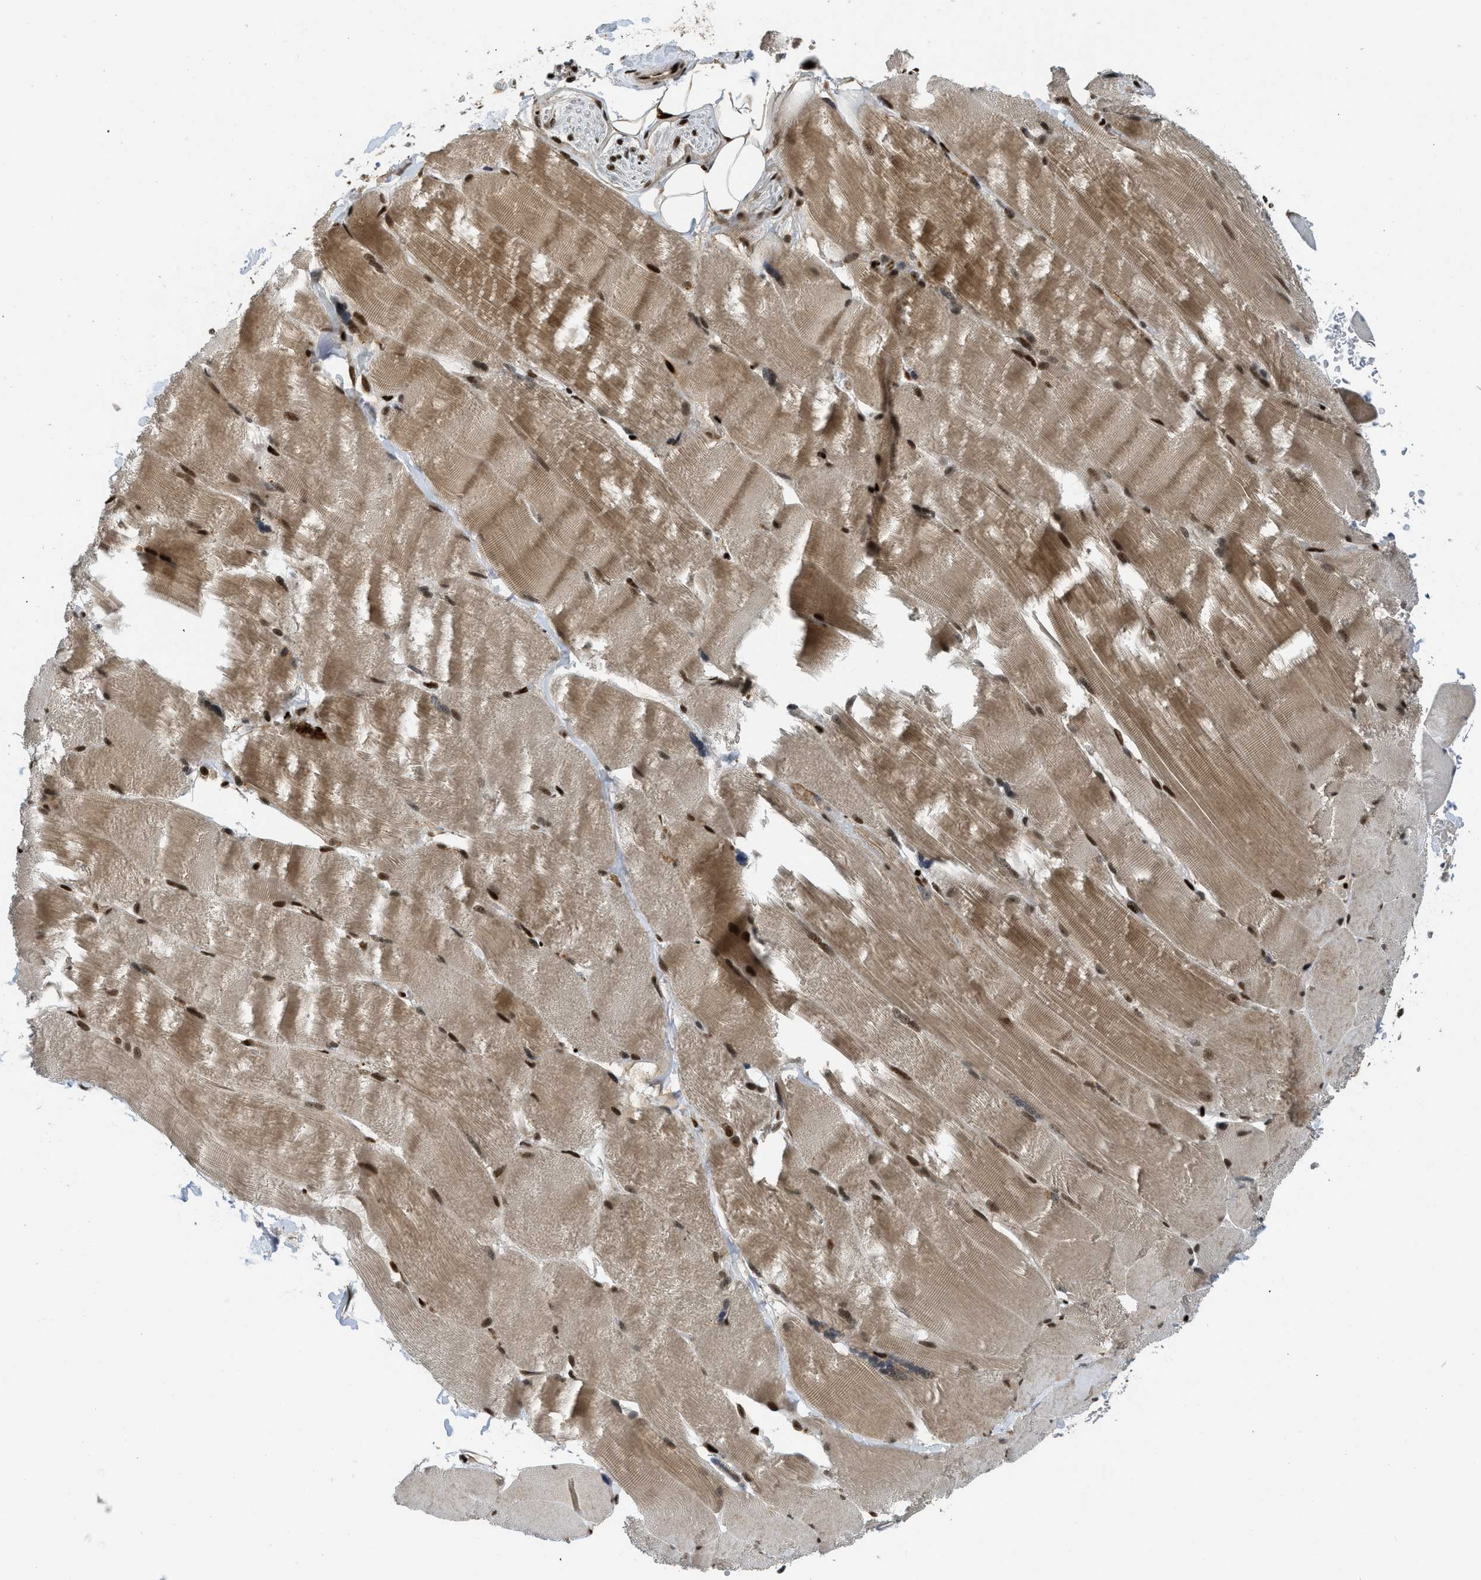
{"staining": {"intensity": "strong", "quantity": ">75%", "location": "cytoplasmic/membranous,nuclear"}, "tissue": "skeletal muscle", "cell_type": "Myocytes", "image_type": "normal", "snomed": [{"axis": "morphology", "description": "Normal tissue, NOS"}, {"axis": "topography", "description": "Skin"}, {"axis": "topography", "description": "Skeletal muscle"}], "caption": "Immunohistochemical staining of benign human skeletal muscle shows high levels of strong cytoplasmic/membranous,nuclear positivity in approximately >75% of myocytes.", "gene": "RFX5", "patient": {"sex": "male", "age": 83}}